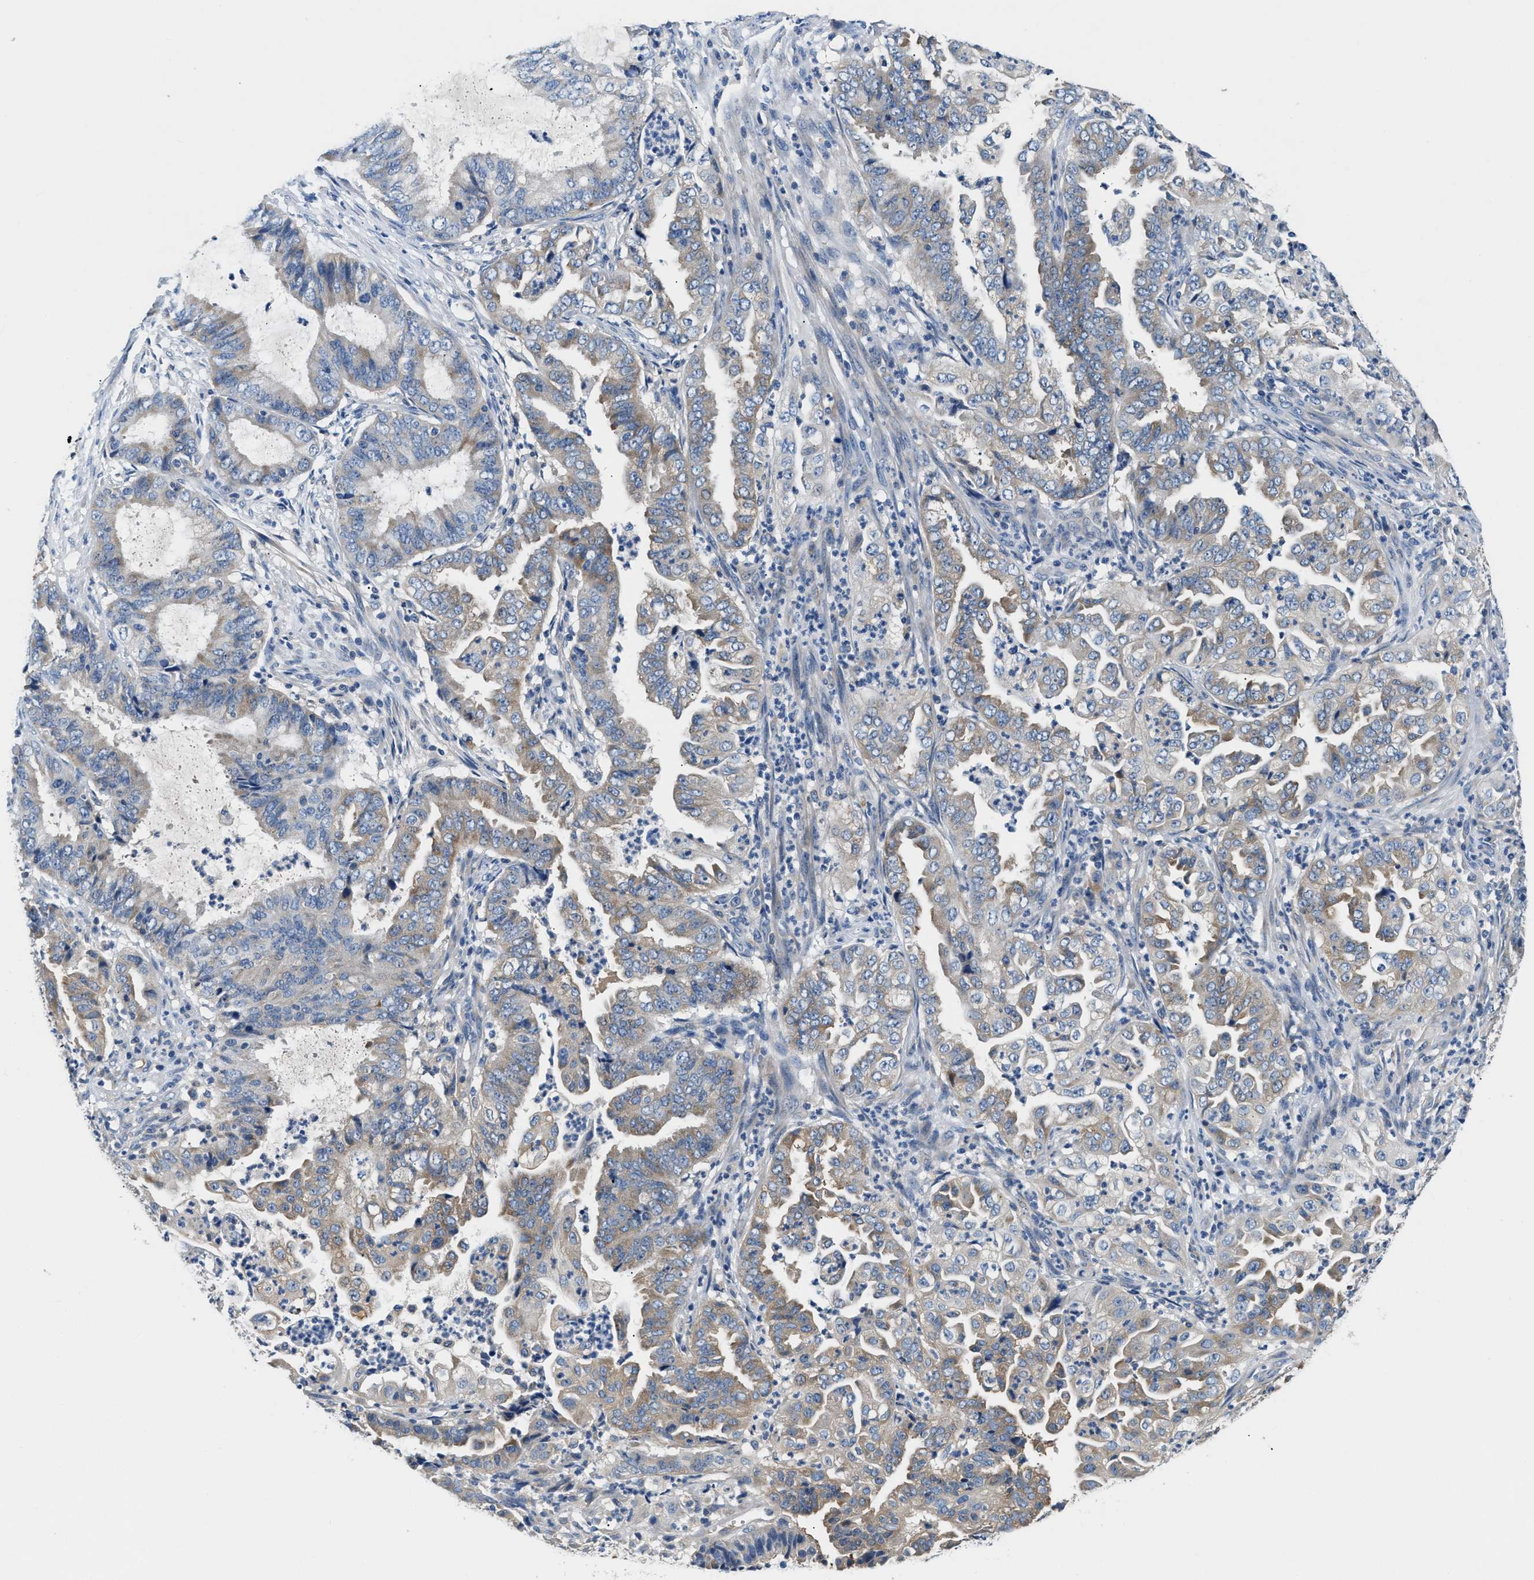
{"staining": {"intensity": "weak", "quantity": "25%-75%", "location": "cytoplasmic/membranous"}, "tissue": "endometrial cancer", "cell_type": "Tumor cells", "image_type": "cancer", "snomed": [{"axis": "morphology", "description": "Adenocarcinoma, NOS"}, {"axis": "topography", "description": "Endometrium"}], "caption": "A photomicrograph of endometrial cancer stained for a protein shows weak cytoplasmic/membranous brown staining in tumor cells.", "gene": "TUT7", "patient": {"sex": "female", "age": 51}}